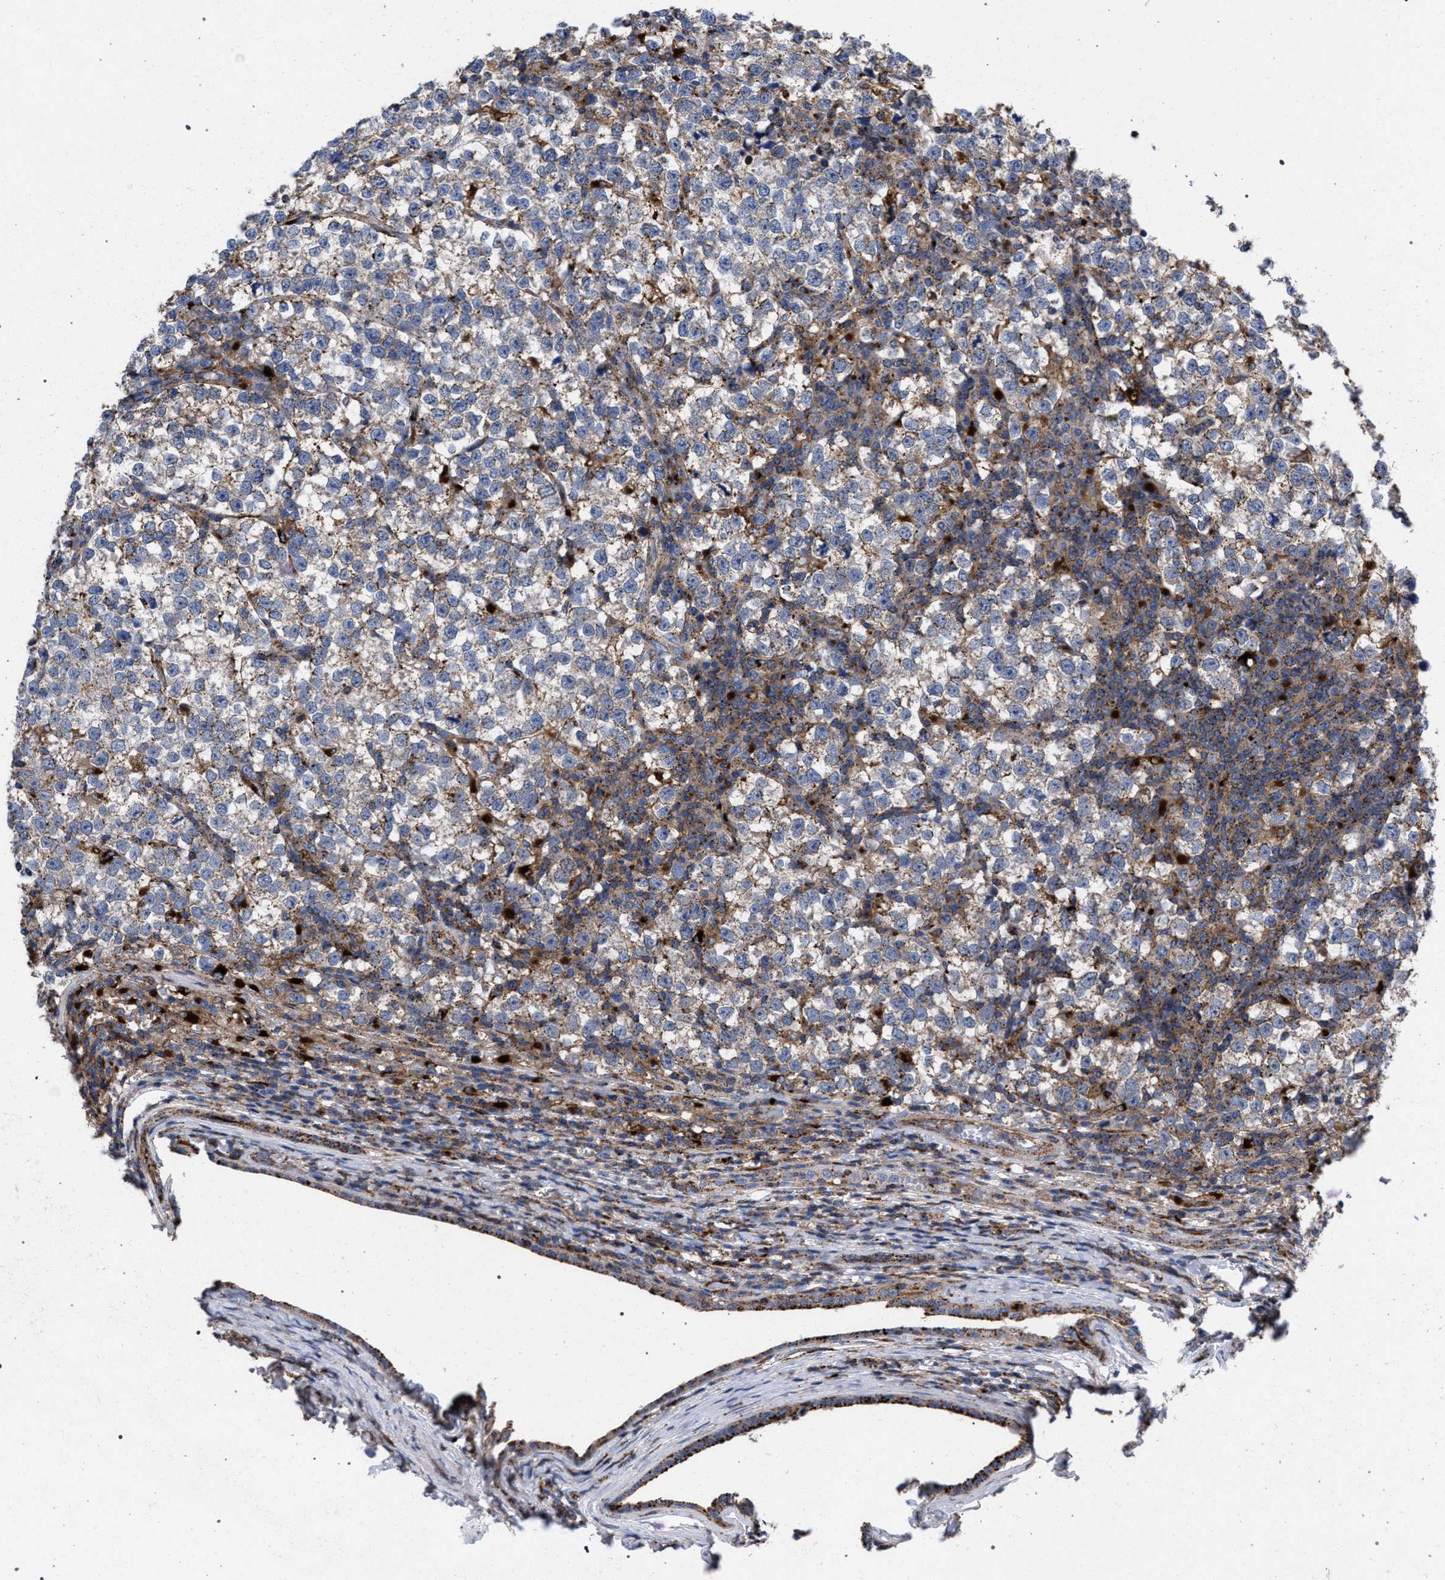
{"staining": {"intensity": "moderate", "quantity": ">75%", "location": "cytoplasmic/membranous"}, "tissue": "testis cancer", "cell_type": "Tumor cells", "image_type": "cancer", "snomed": [{"axis": "morphology", "description": "Normal tissue, NOS"}, {"axis": "morphology", "description": "Seminoma, NOS"}, {"axis": "topography", "description": "Testis"}], "caption": "A brown stain highlights moderate cytoplasmic/membranous positivity of a protein in testis seminoma tumor cells.", "gene": "PPT1", "patient": {"sex": "male", "age": 43}}